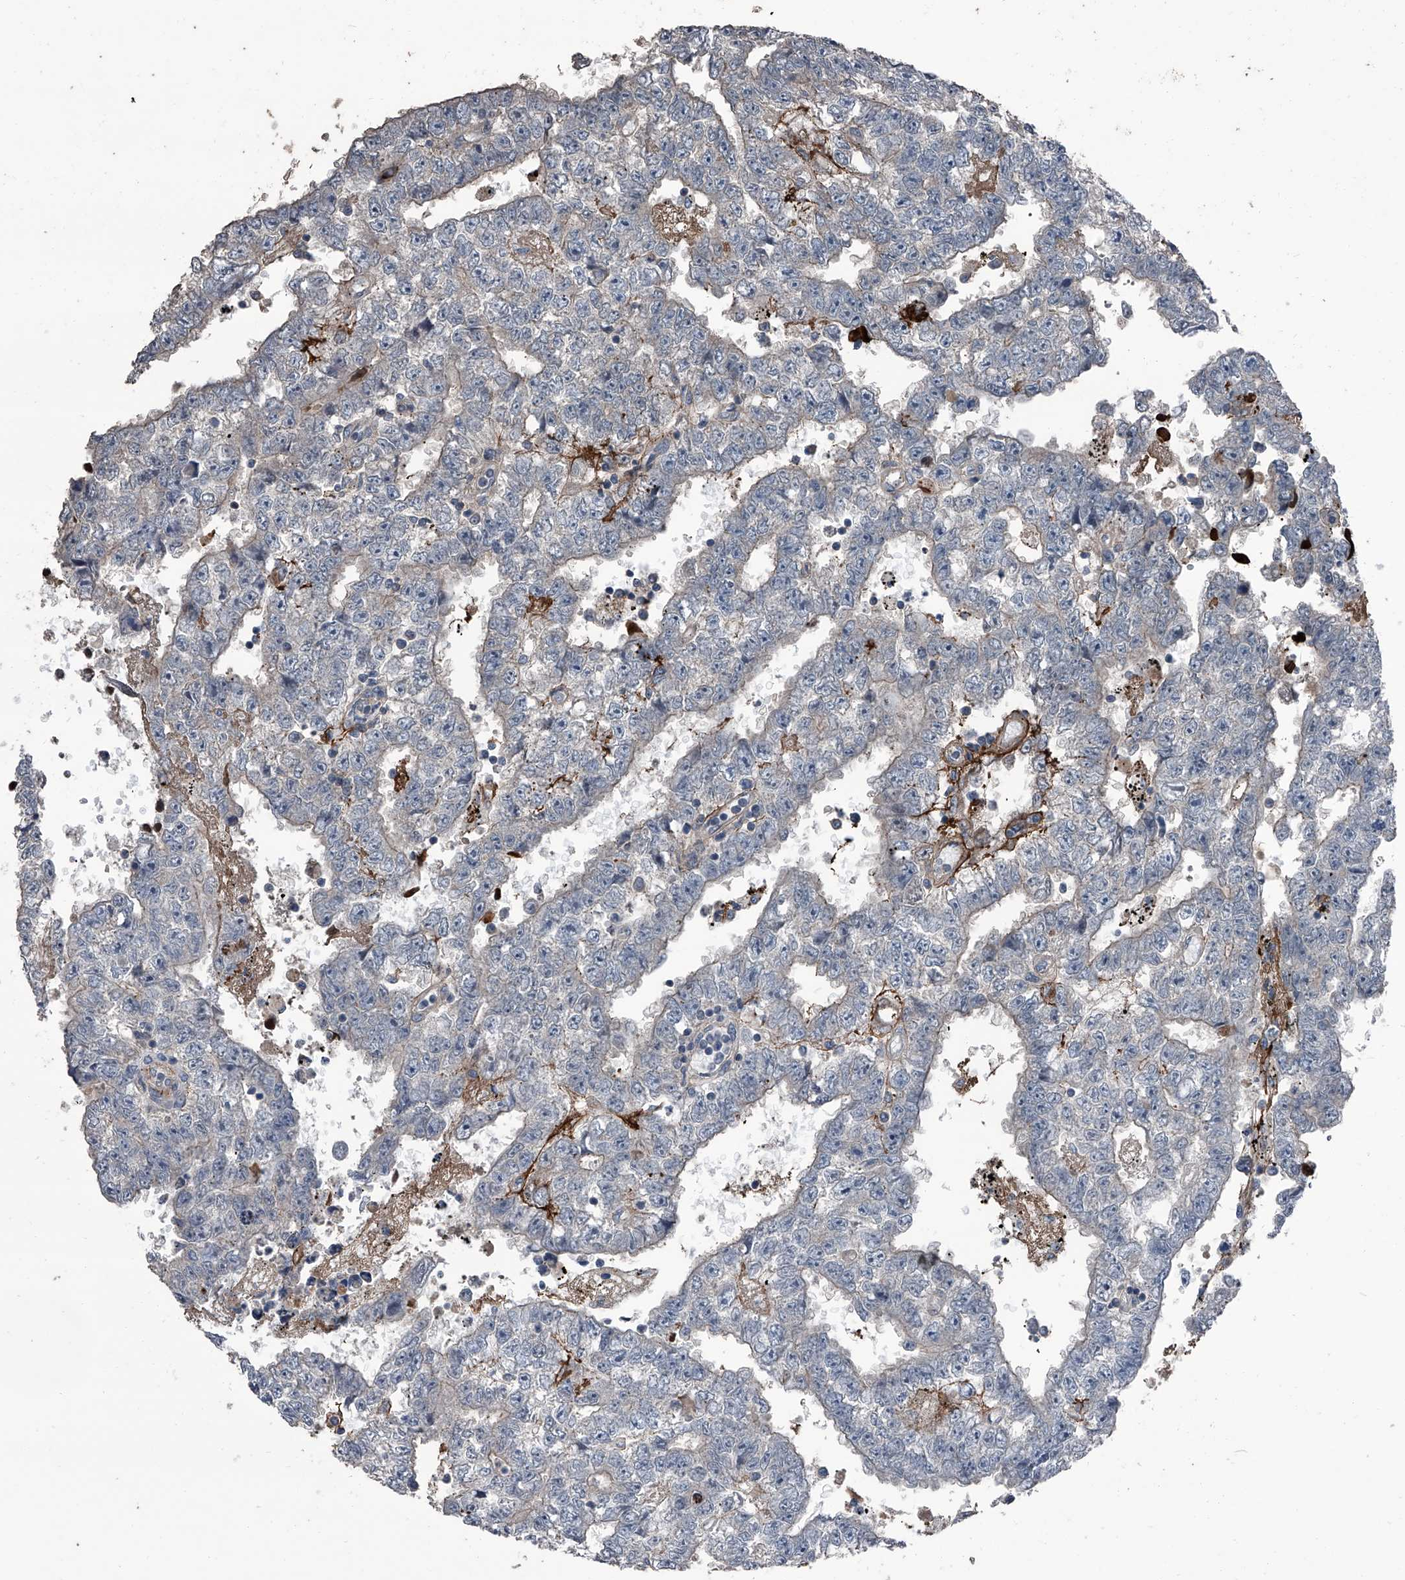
{"staining": {"intensity": "weak", "quantity": "<25%", "location": "cytoplasmic/membranous"}, "tissue": "testis cancer", "cell_type": "Tumor cells", "image_type": "cancer", "snomed": [{"axis": "morphology", "description": "Carcinoma, Embryonal, NOS"}, {"axis": "topography", "description": "Testis"}], "caption": "Tumor cells show no significant protein positivity in embryonal carcinoma (testis). (DAB immunohistochemistry visualized using brightfield microscopy, high magnification).", "gene": "OARD1", "patient": {"sex": "male", "age": 25}}